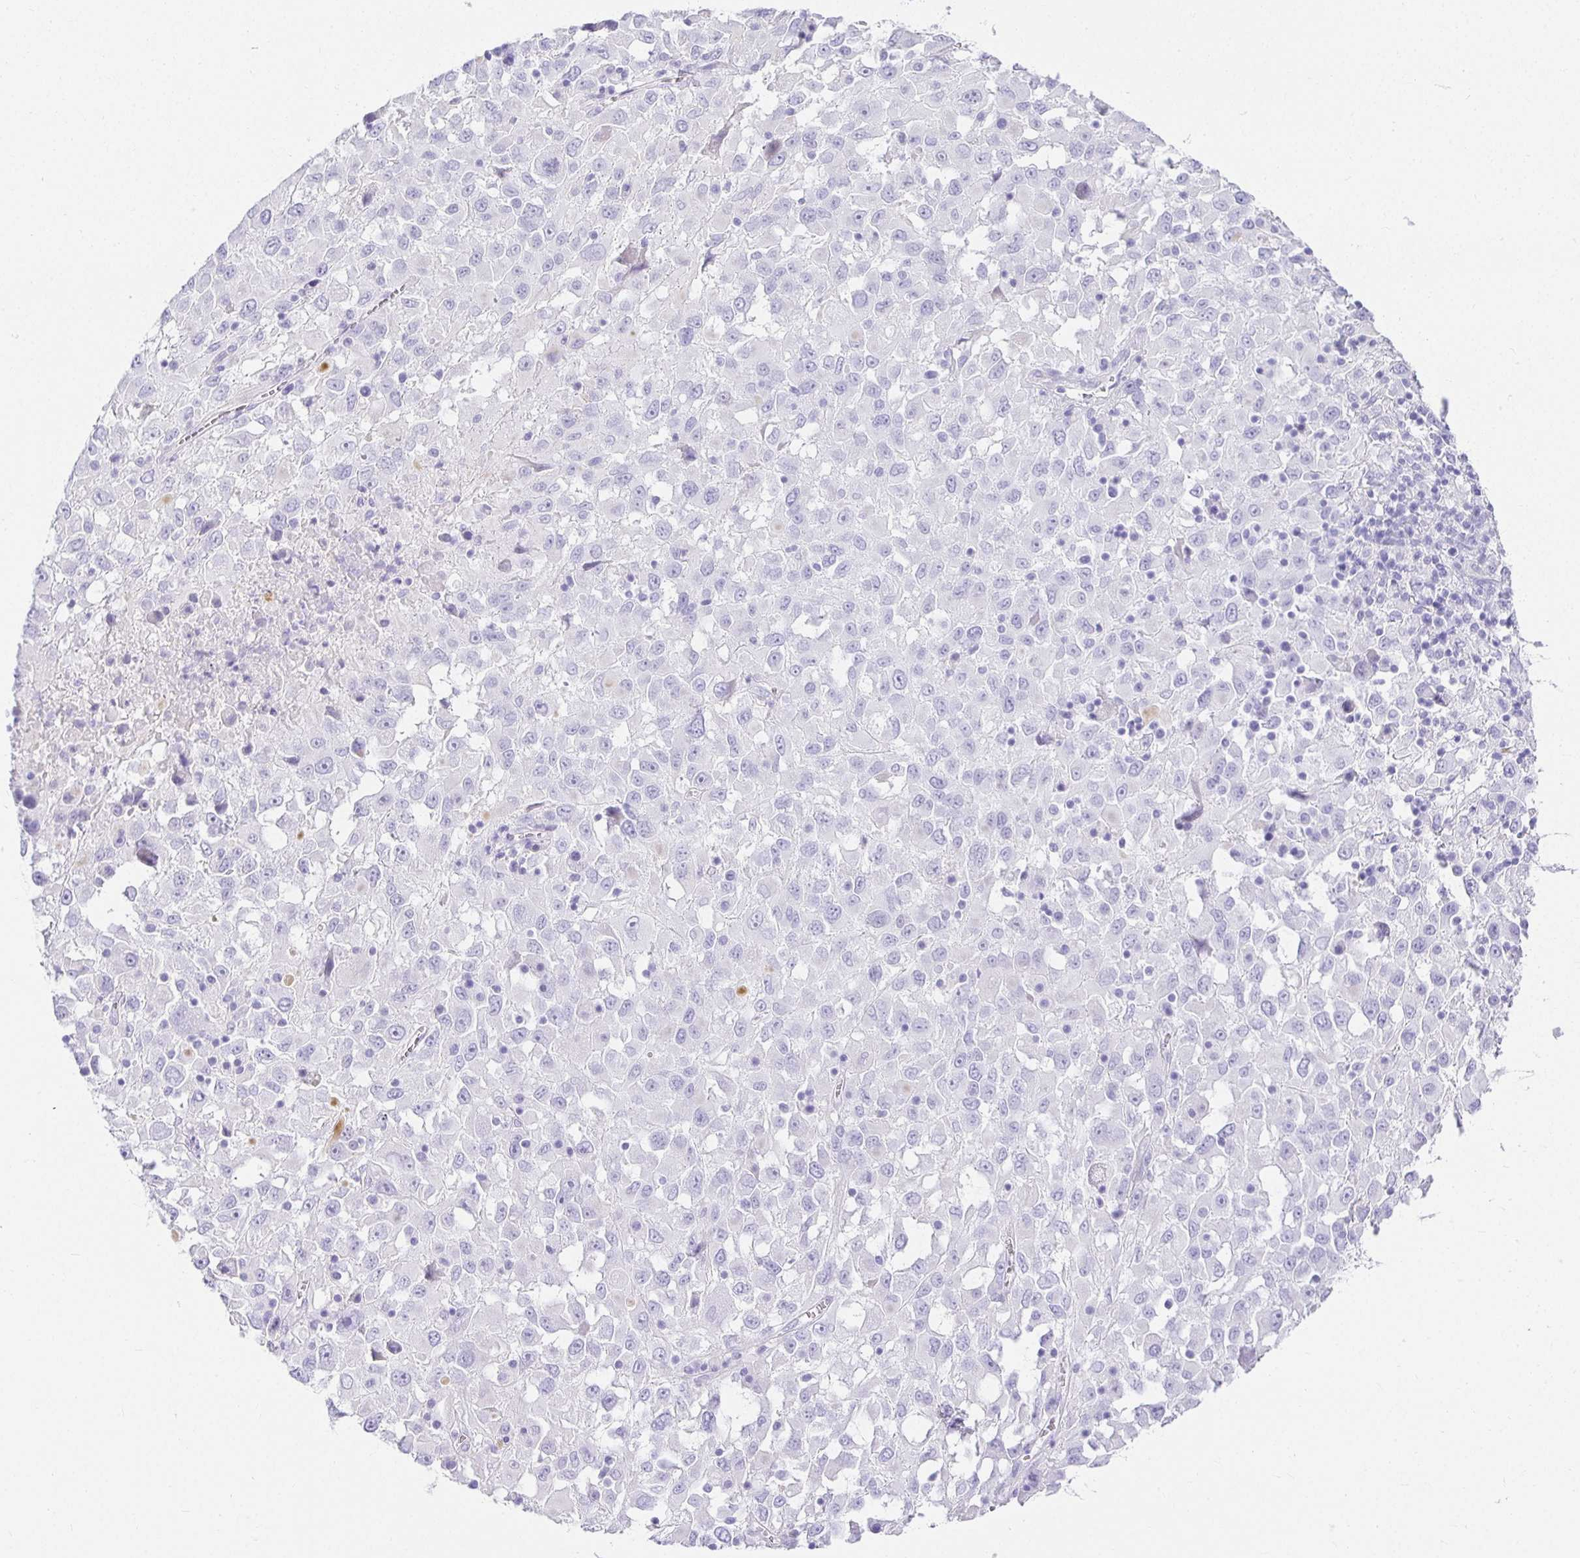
{"staining": {"intensity": "negative", "quantity": "none", "location": "none"}, "tissue": "melanoma", "cell_type": "Tumor cells", "image_type": "cancer", "snomed": [{"axis": "morphology", "description": "Malignant melanoma, Metastatic site"}, {"axis": "topography", "description": "Soft tissue"}], "caption": "DAB immunohistochemical staining of malignant melanoma (metastatic site) exhibits no significant expression in tumor cells.", "gene": "CHAT", "patient": {"sex": "male", "age": 50}}